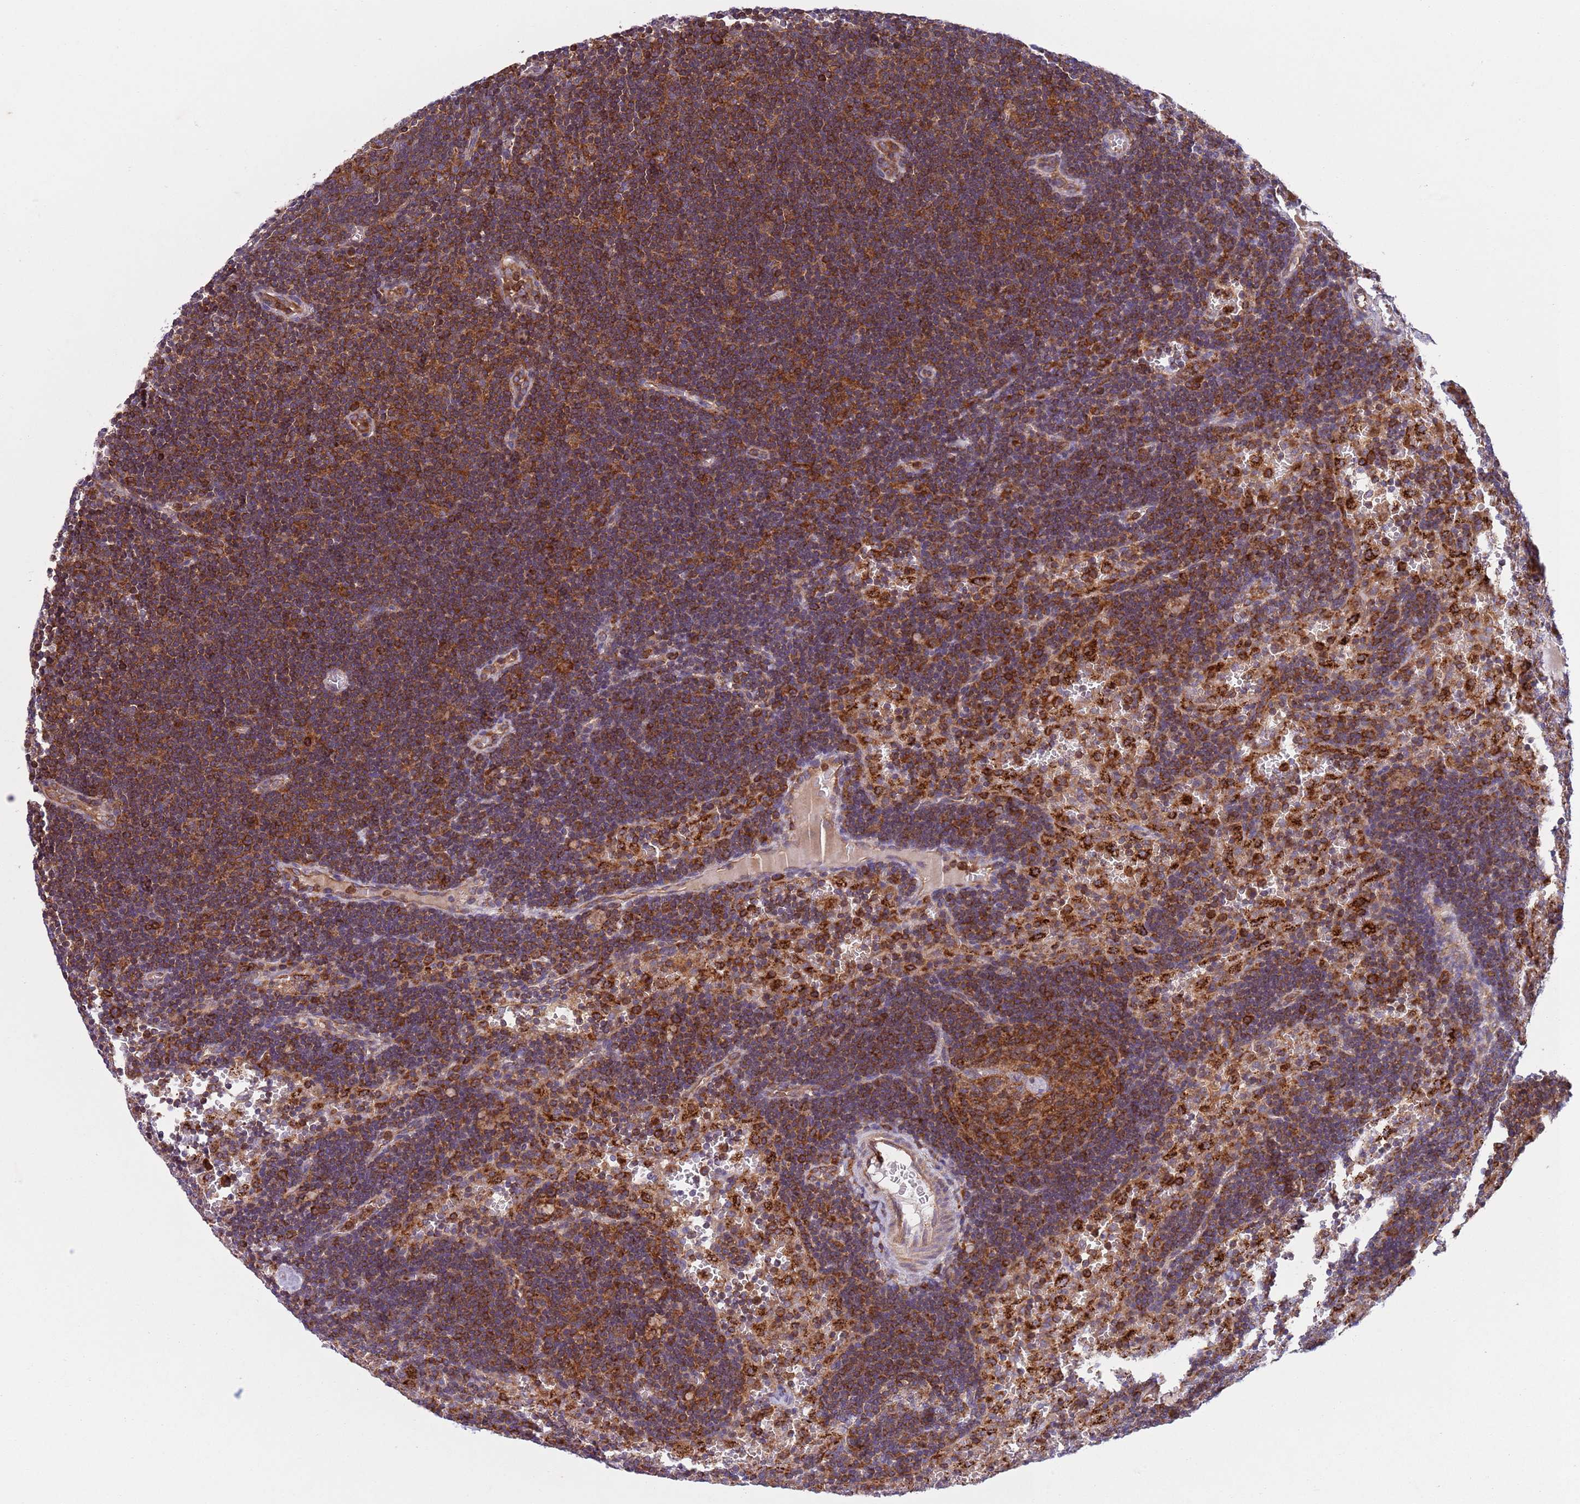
{"staining": {"intensity": "strong", "quantity": "25%-75%", "location": "cytoplasmic/membranous"}, "tissue": "lymph node", "cell_type": "Germinal center cells", "image_type": "normal", "snomed": [{"axis": "morphology", "description": "Normal tissue, NOS"}, {"axis": "topography", "description": "Lymph node"}], "caption": "Strong cytoplasmic/membranous staining for a protein is appreciated in about 25%-75% of germinal center cells of unremarkable lymph node using immunohistochemistry.", "gene": "ZMYM5", "patient": {"sex": "male", "age": 62}}